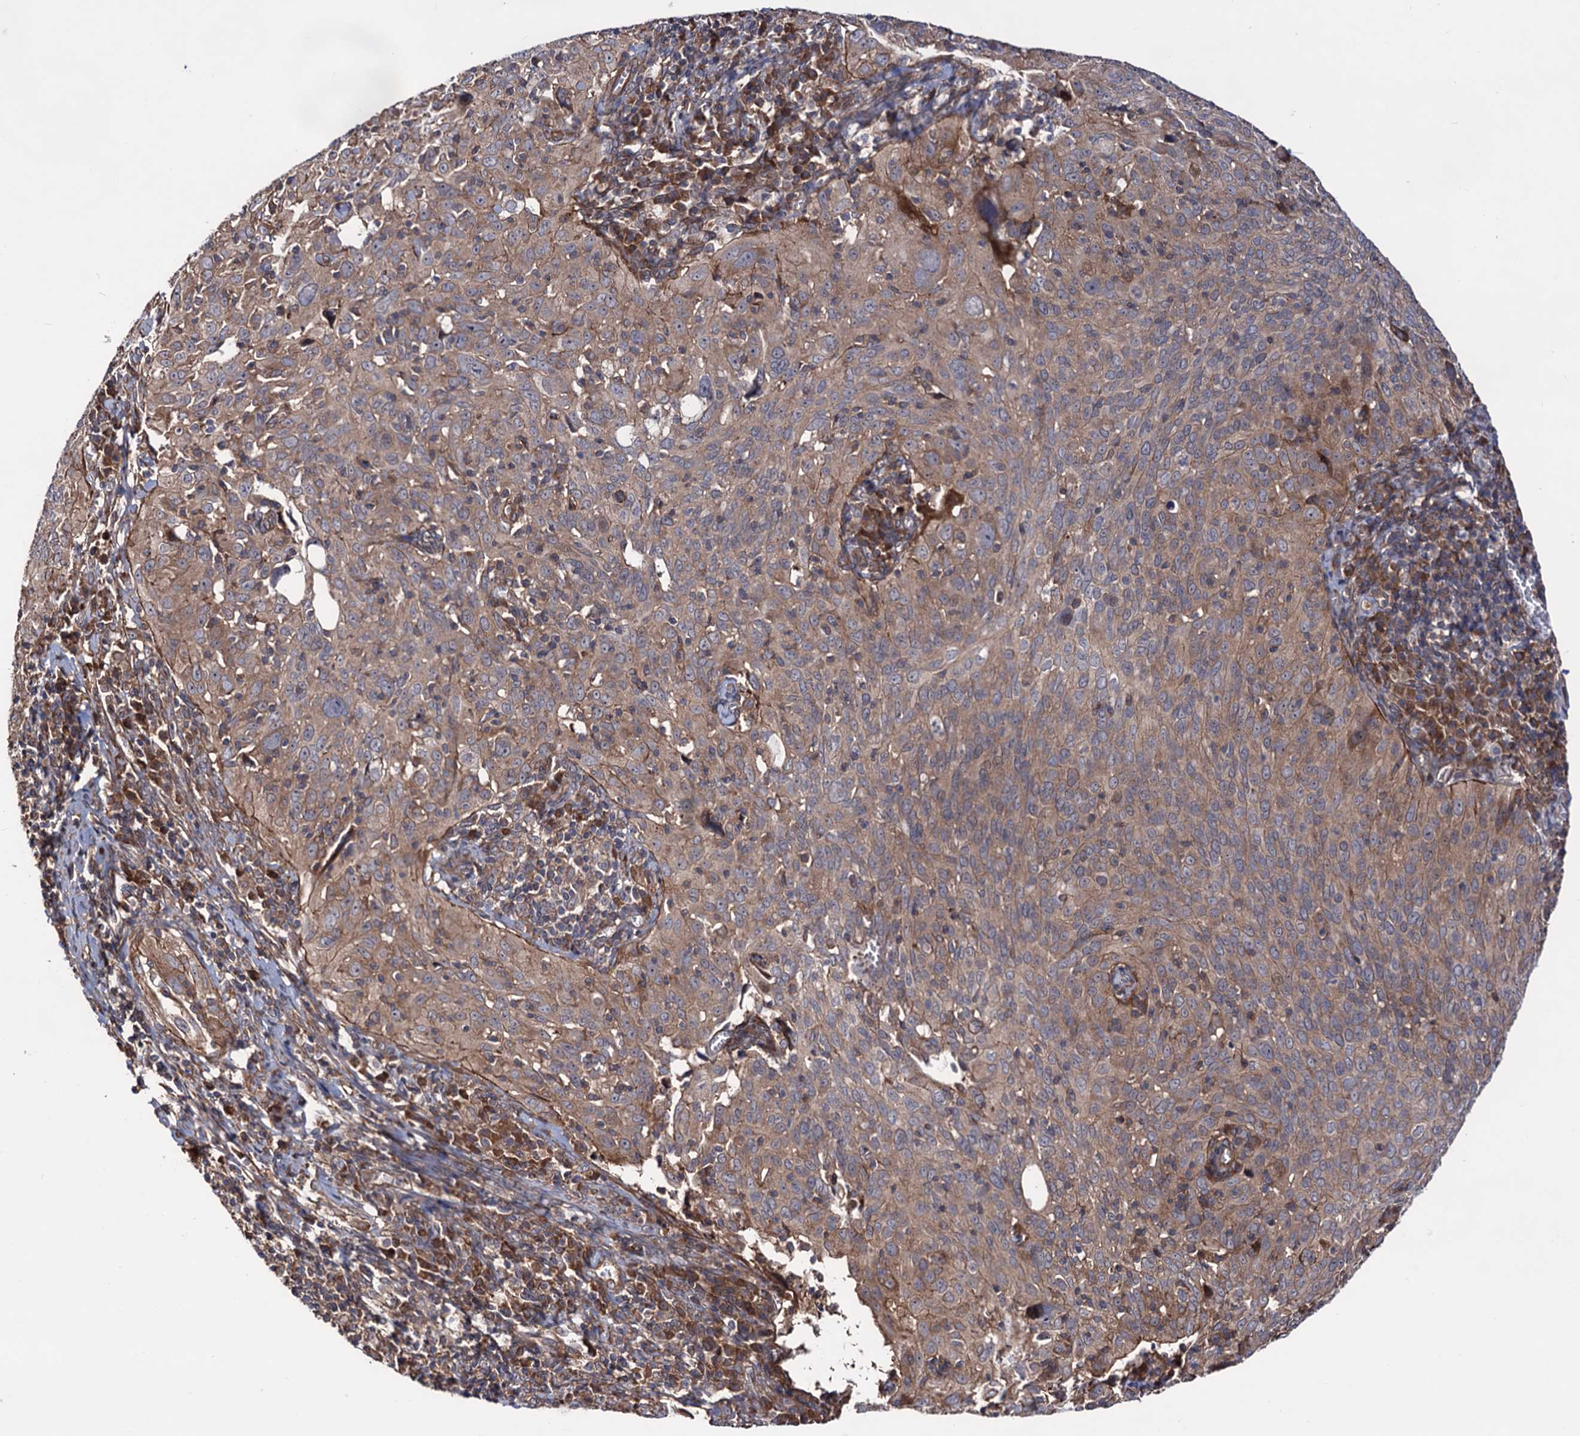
{"staining": {"intensity": "weak", "quantity": ">75%", "location": "cytoplasmic/membranous"}, "tissue": "cervical cancer", "cell_type": "Tumor cells", "image_type": "cancer", "snomed": [{"axis": "morphology", "description": "Squamous cell carcinoma, NOS"}, {"axis": "topography", "description": "Cervix"}], "caption": "A micrograph of cervical cancer stained for a protein reveals weak cytoplasmic/membranous brown staining in tumor cells.", "gene": "FERMT2", "patient": {"sex": "female", "age": 31}}